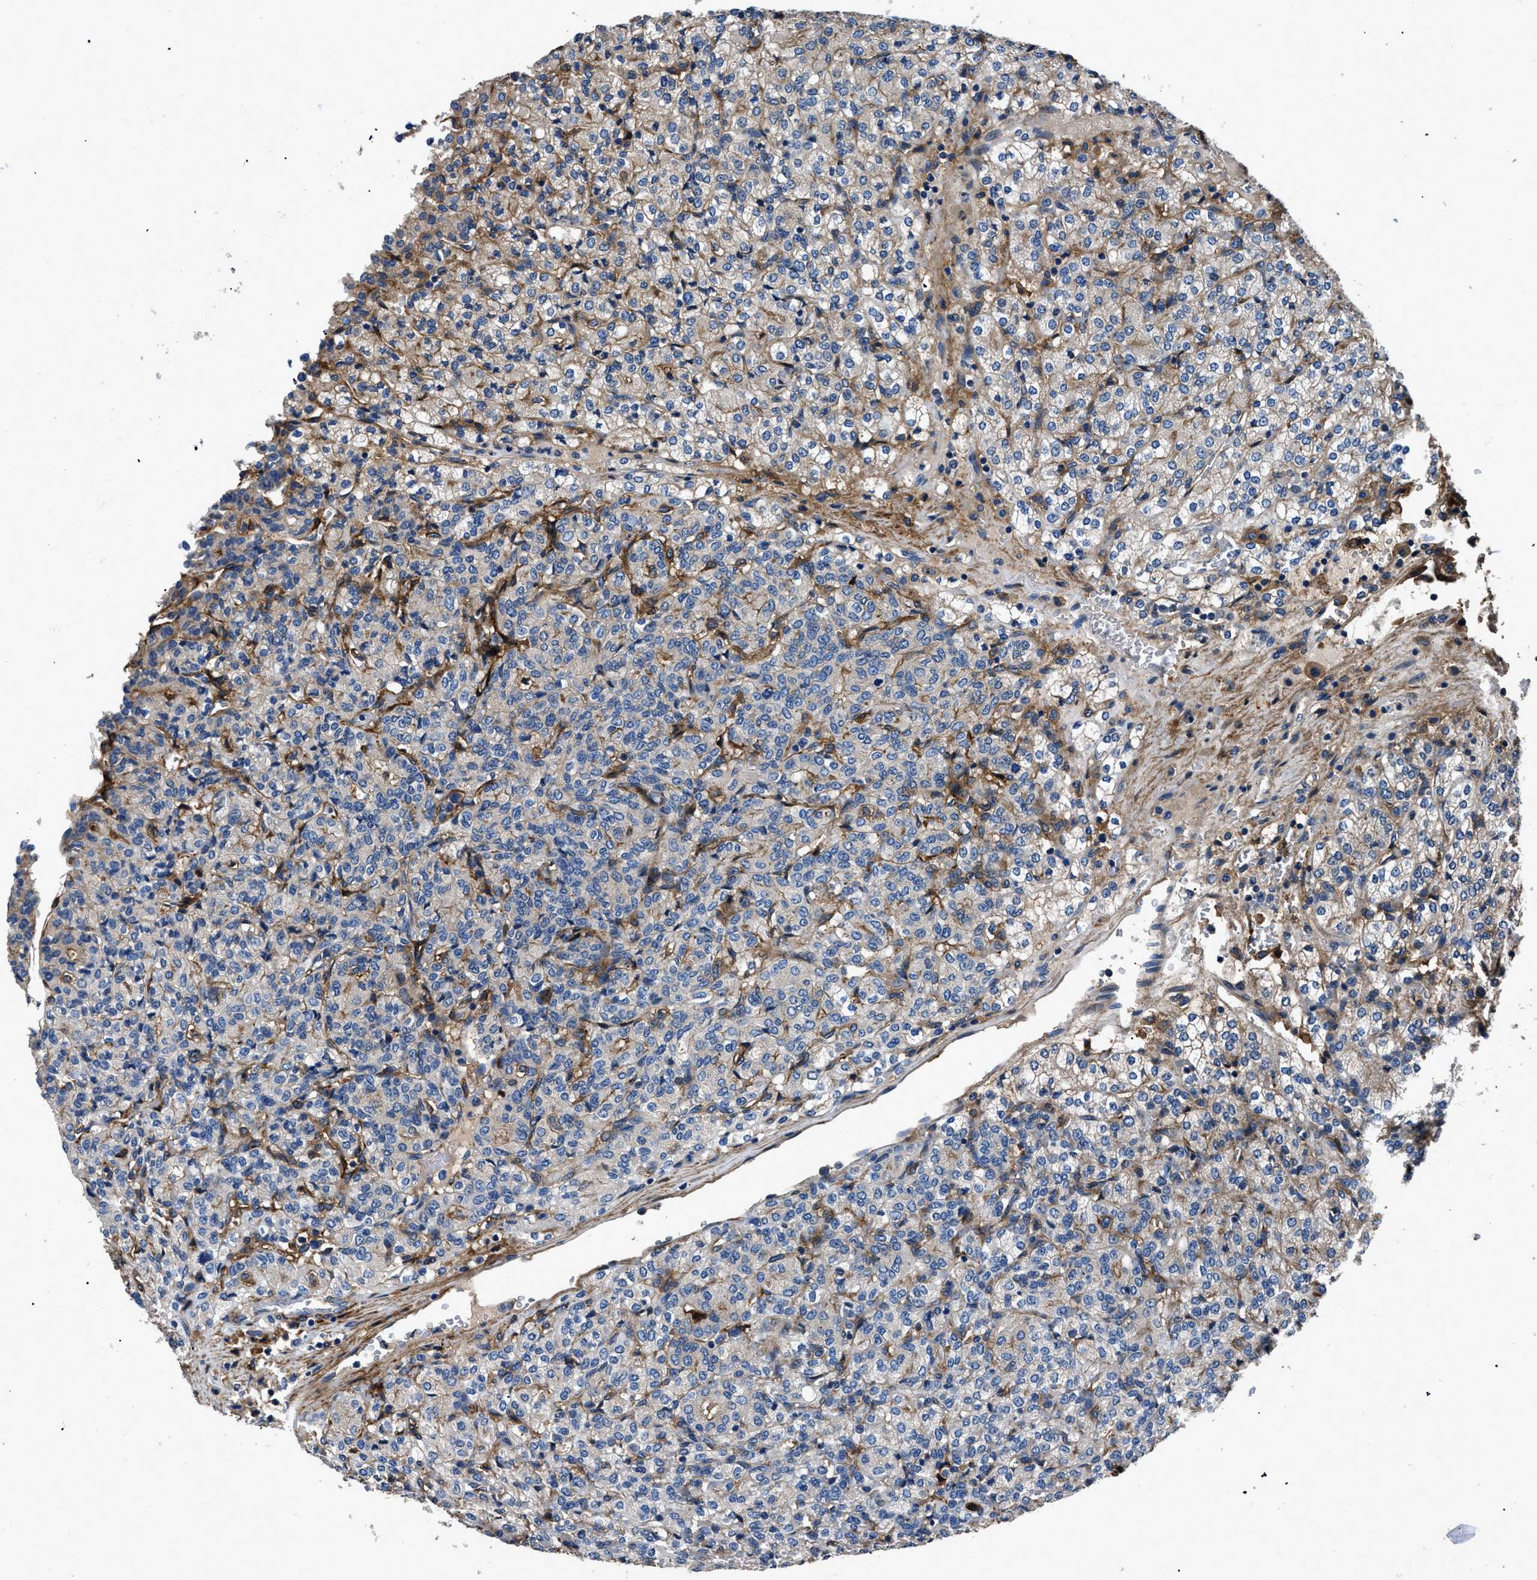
{"staining": {"intensity": "weak", "quantity": "<25%", "location": "cytoplasmic/membranous"}, "tissue": "renal cancer", "cell_type": "Tumor cells", "image_type": "cancer", "snomed": [{"axis": "morphology", "description": "Adenocarcinoma, NOS"}, {"axis": "topography", "description": "Kidney"}], "caption": "Tumor cells are negative for protein expression in human renal cancer.", "gene": "CD276", "patient": {"sex": "male", "age": 77}}